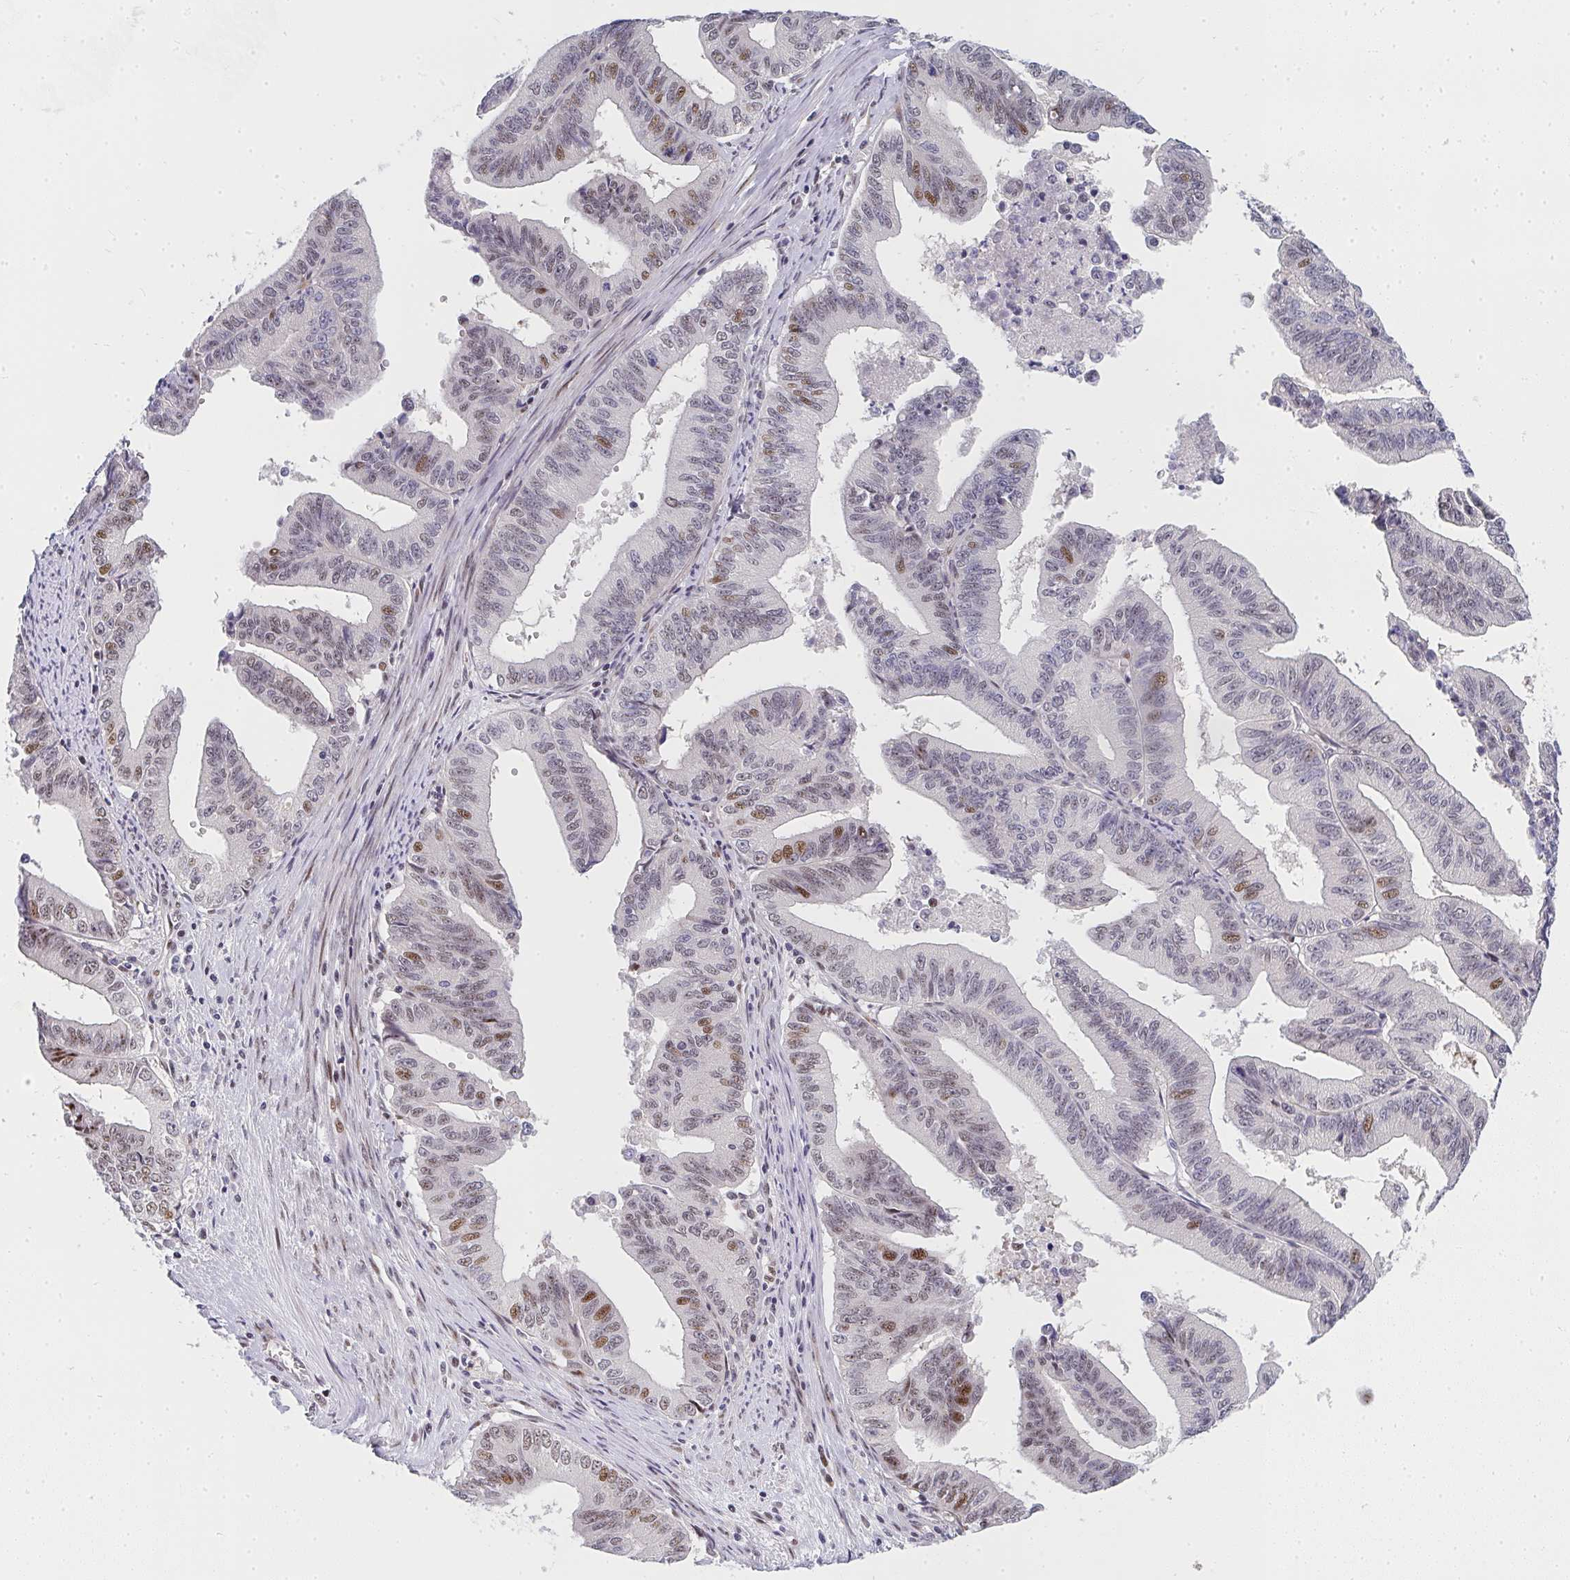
{"staining": {"intensity": "moderate", "quantity": "25%-75%", "location": "nuclear"}, "tissue": "endometrial cancer", "cell_type": "Tumor cells", "image_type": "cancer", "snomed": [{"axis": "morphology", "description": "Adenocarcinoma, NOS"}, {"axis": "topography", "description": "Endometrium"}], "caption": "Immunohistochemical staining of endometrial cancer reveals medium levels of moderate nuclear protein staining in approximately 25%-75% of tumor cells.", "gene": "ZIC3", "patient": {"sex": "female", "age": 65}}